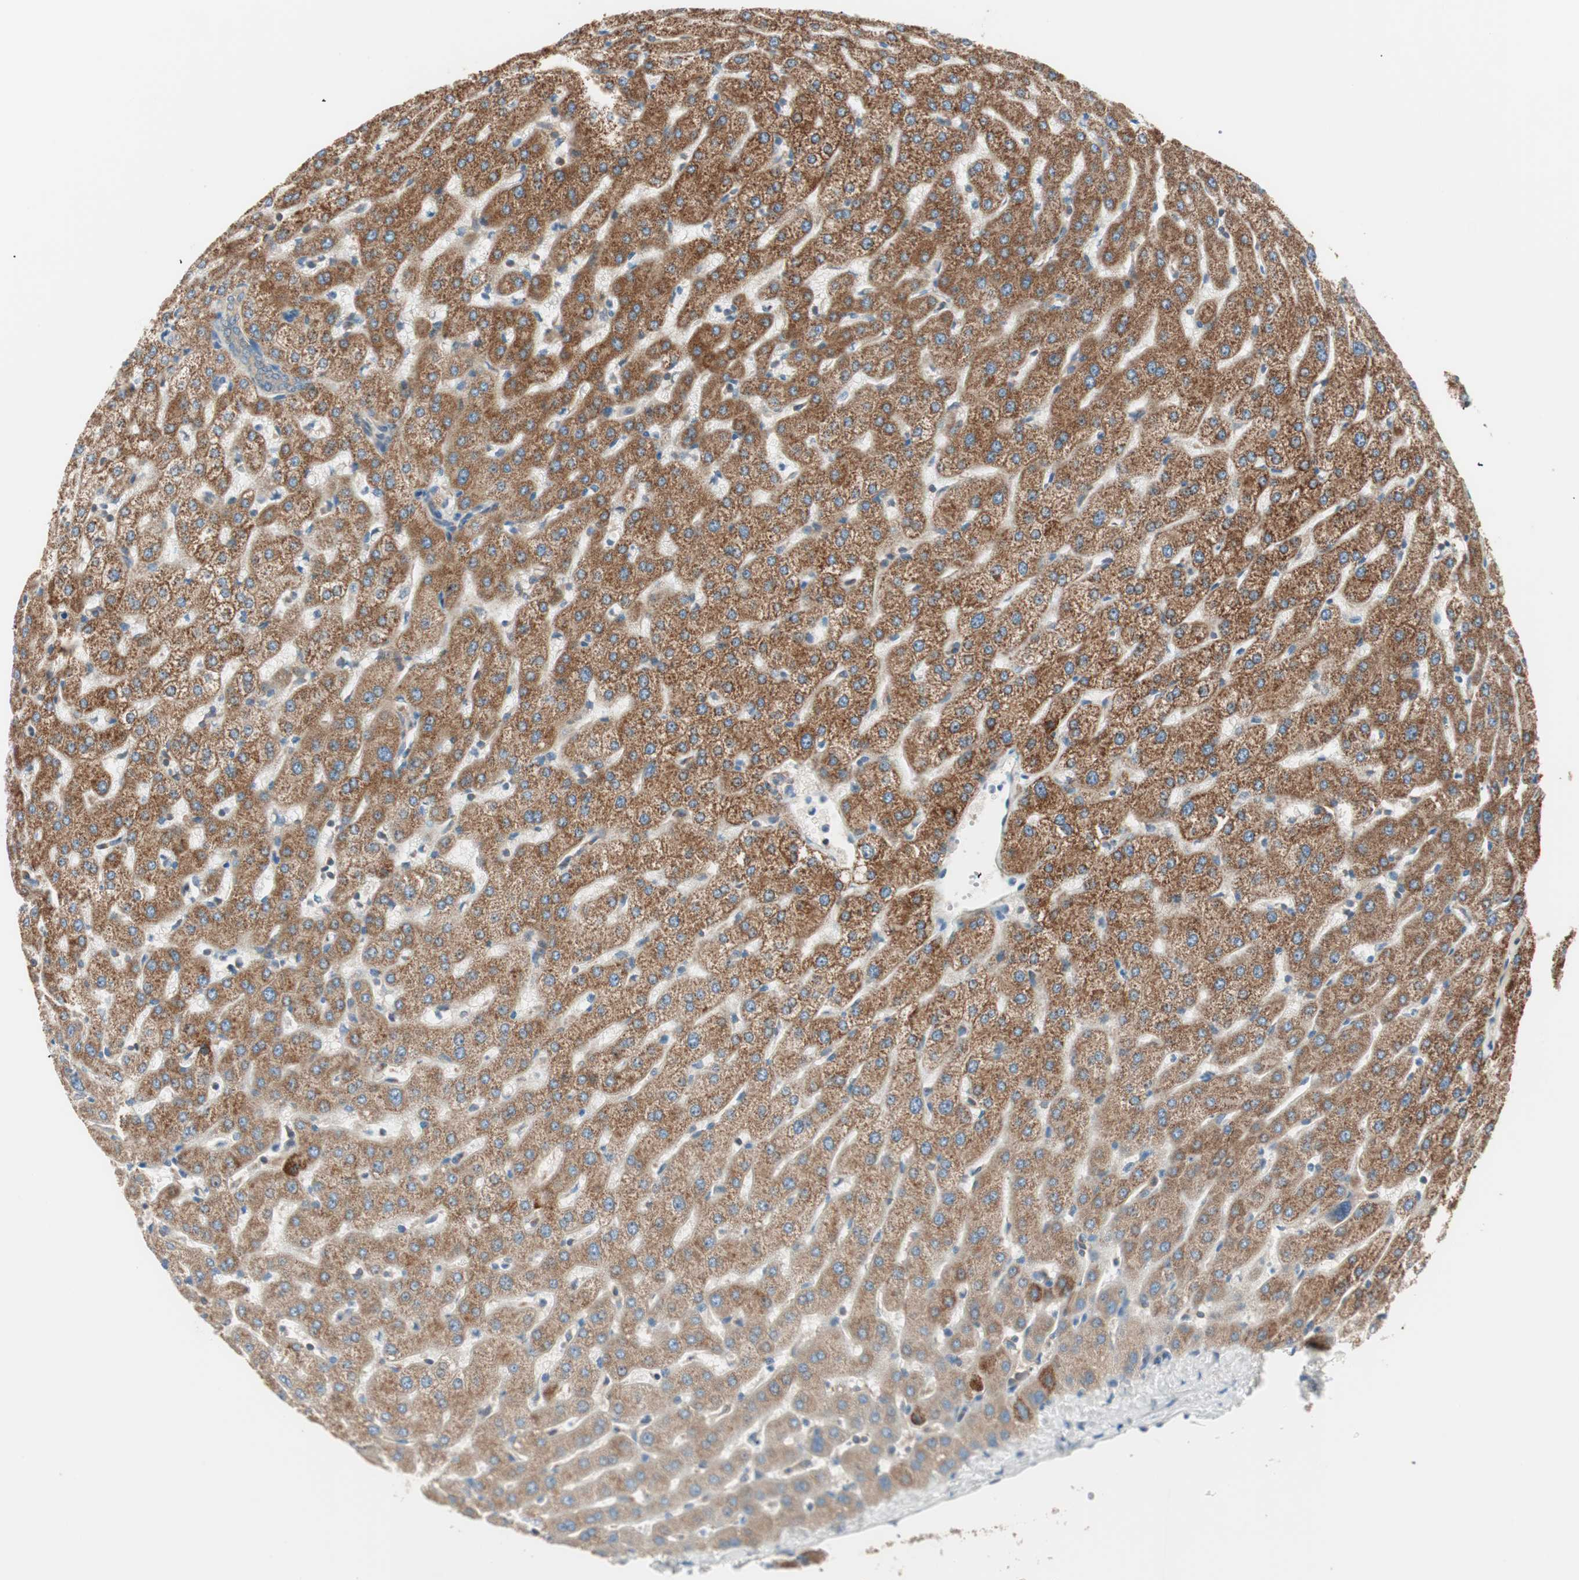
{"staining": {"intensity": "moderate", "quantity": ">75%", "location": "cytoplasmic/membranous"}, "tissue": "liver", "cell_type": "Cholangiocytes", "image_type": "normal", "snomed": [{"axis": "morphology", "description": "Normal tissue, NOS"}, {"axis": "morphology", "description": "Fibrosis, NOS"}, {"axis": "topography", "description": "Liver"}], "caption": "Immunohistochemistry (DAB (3,3'-diaminobenzidine)) staining of normal human liver displays moderate cytoplasmic/membranous protein staining in about >75% of cholangiocytes.", "gene": "CC2D1A", "patient": {"sex": "female", "age": 29}}